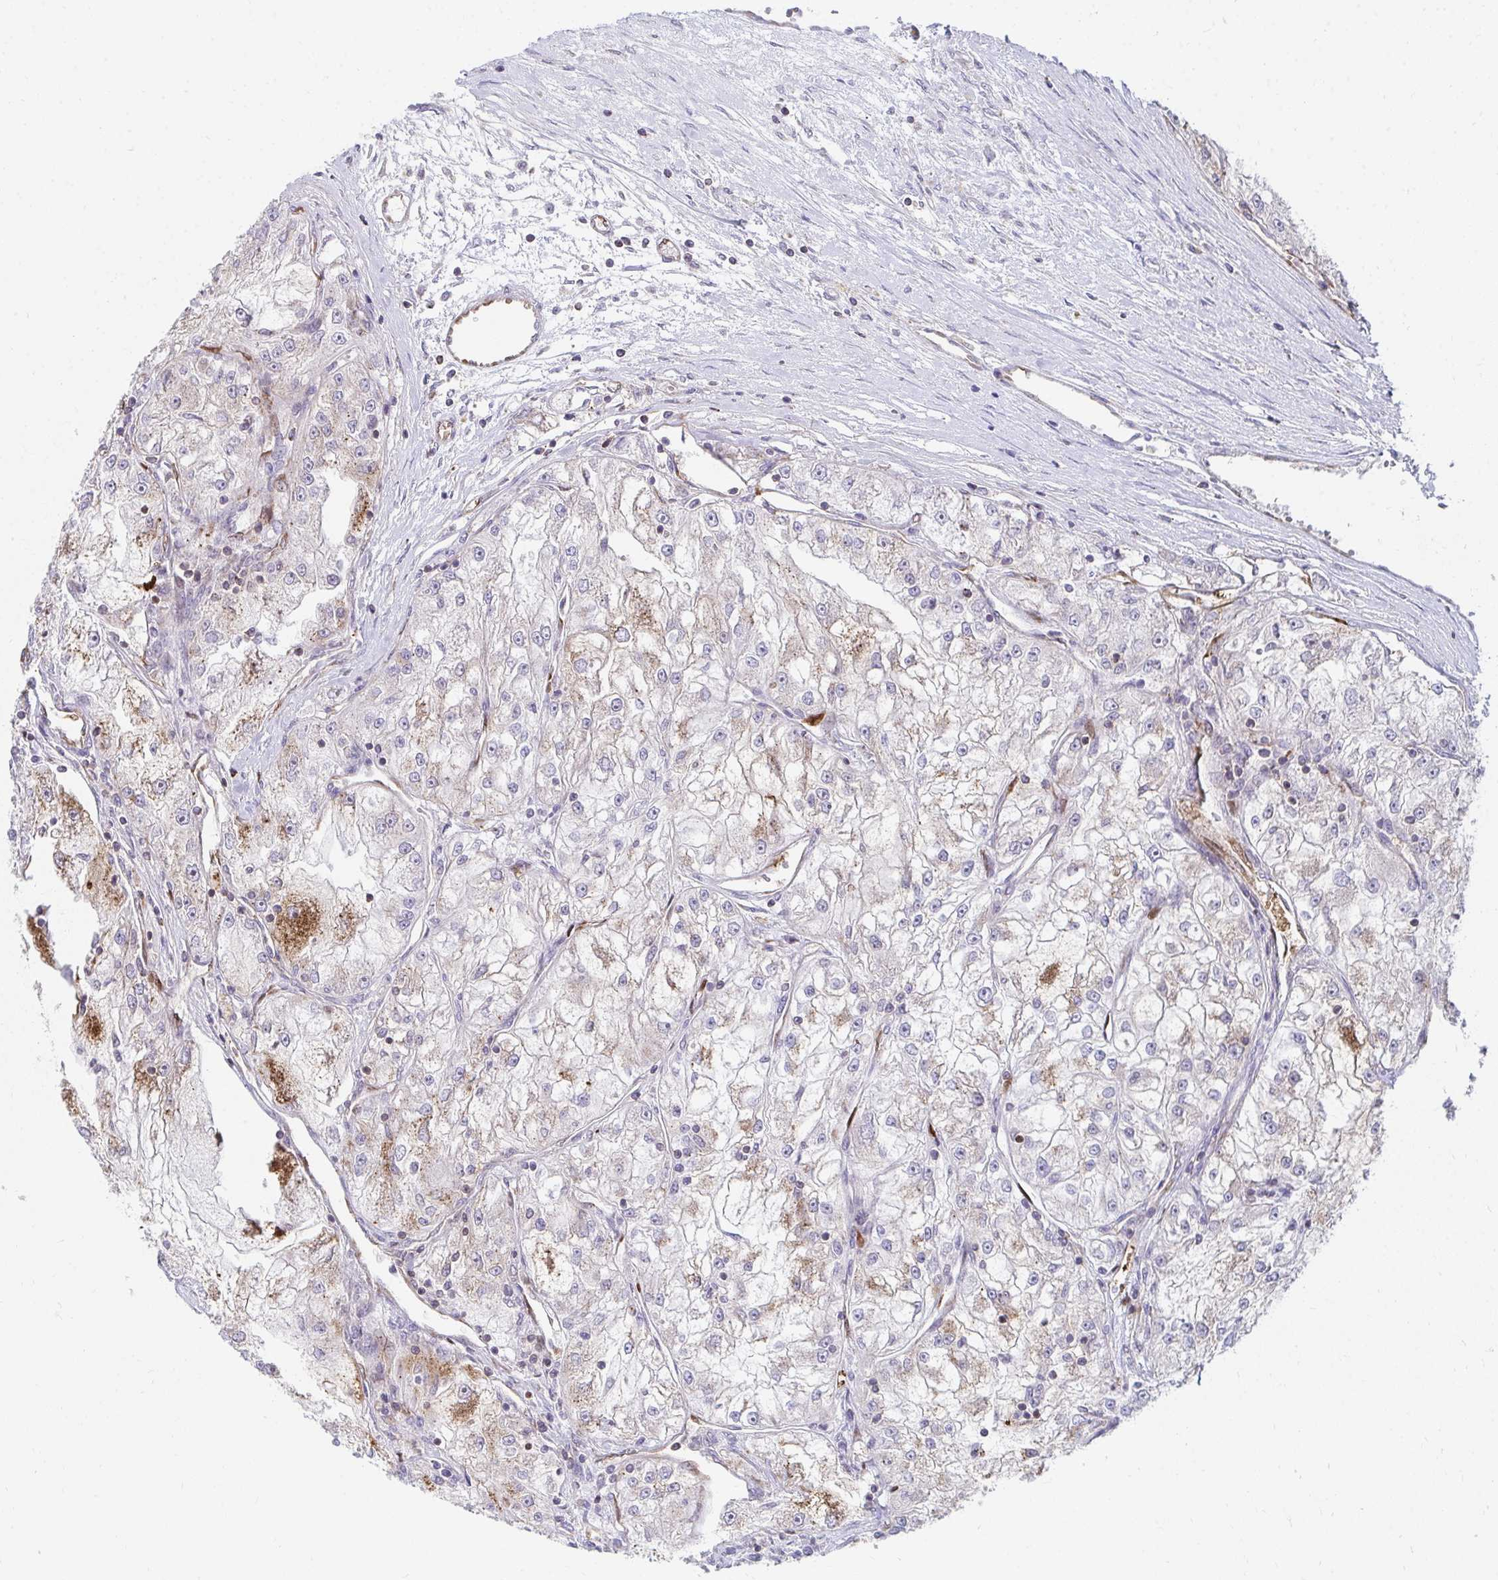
{"staining": {"intensity": "moderate", "quantity": "25%-75%", "location": "cytoplasmic/membranous"}, "tissue": "renal cancer", "cell_type": "Tumor cells", "image_type": "cancer", "snomed": [{"axis": "morphology", "description": "Adenocarcinoma, NOS"}, {"axis": "topography", "description": "Kidney"}], "caption": "This histopathology image shows immunohistochemistry (IHC) staining of human adenocarcinoma (renal), with medium moderate cytoplasmic/membranous staining in approximately 25%-75% of tumor cells.", "gene": "FOXN3", "patient": {"sex": "female", "age": 72}}